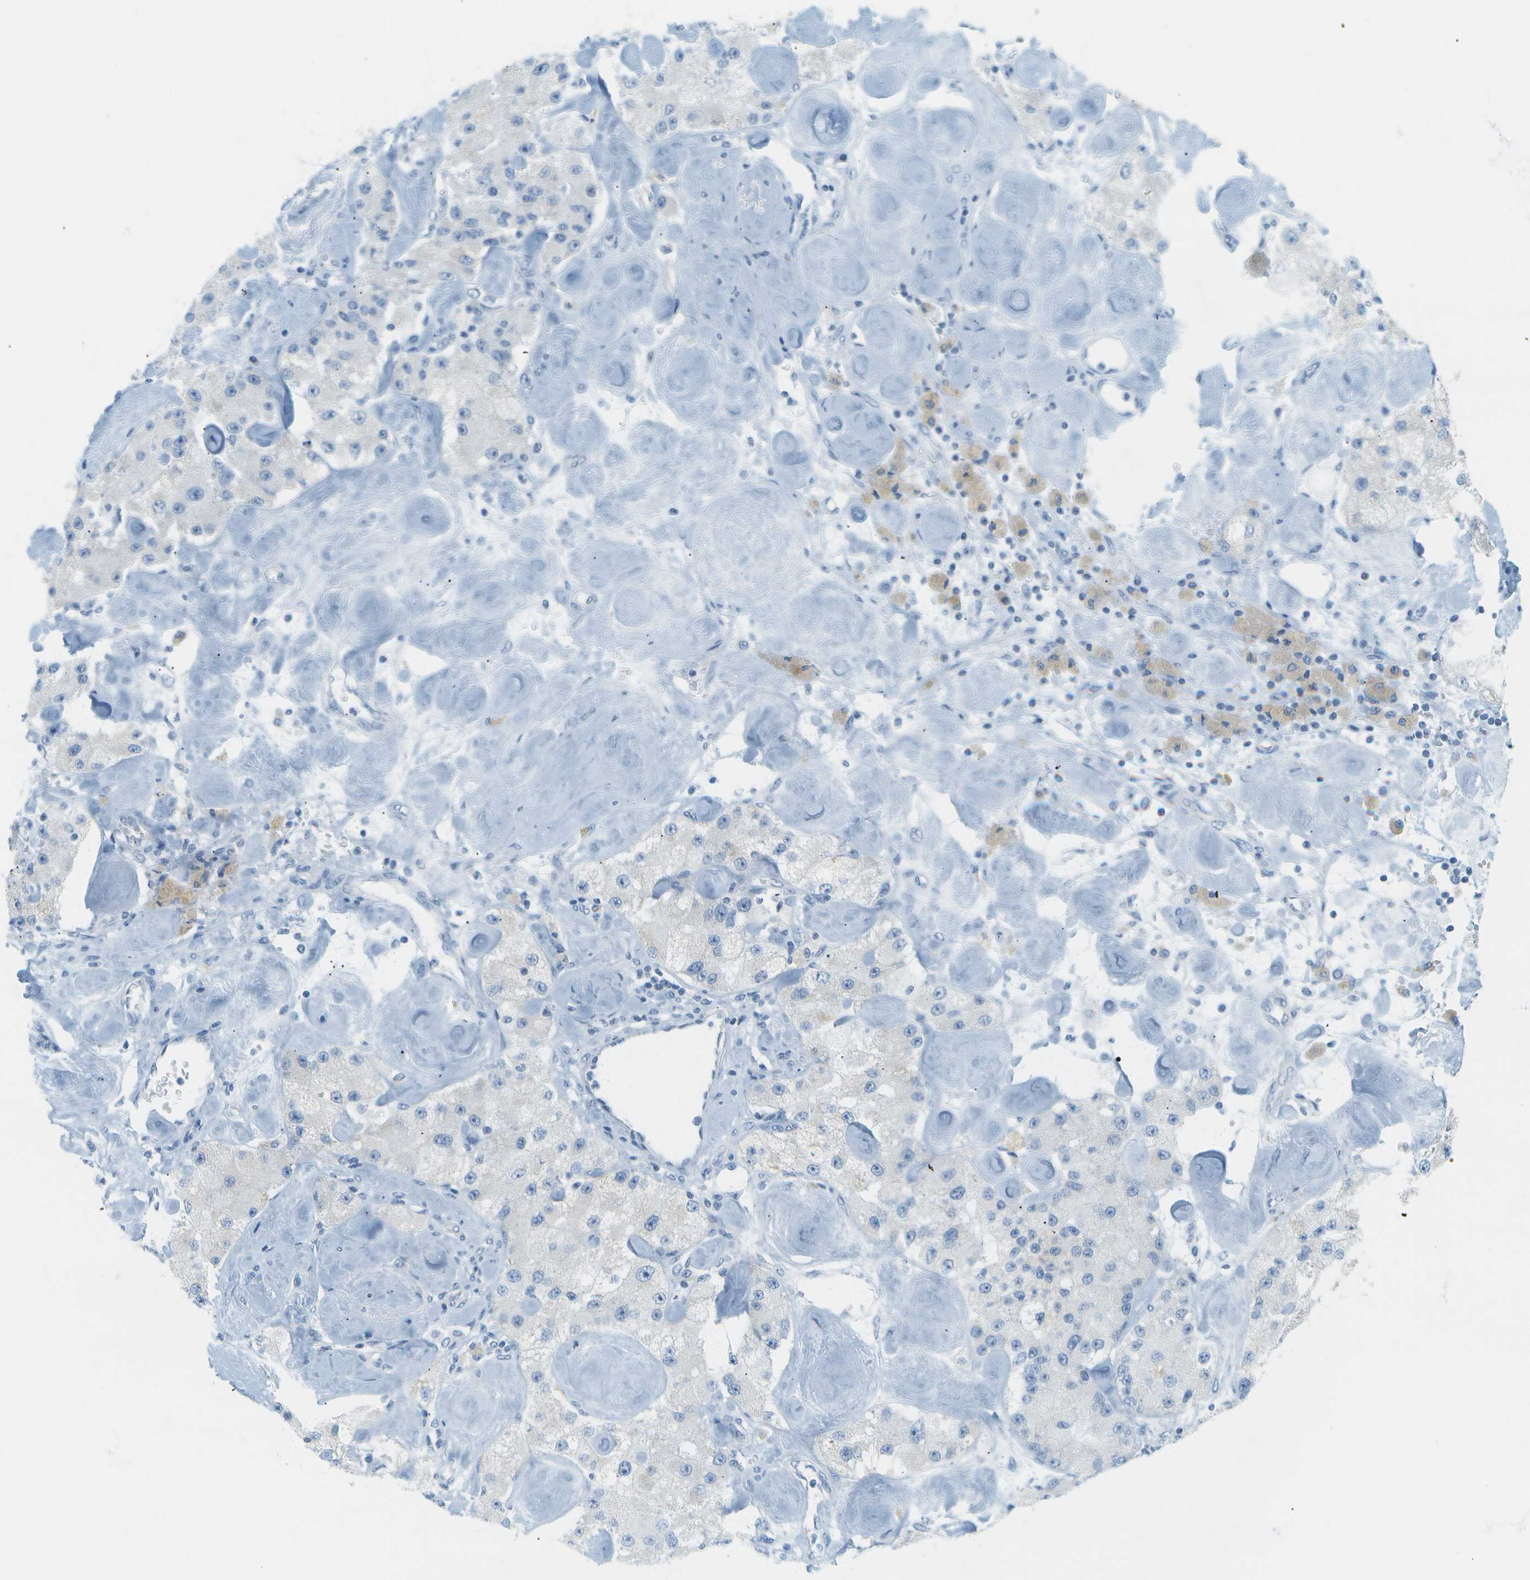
{"staining": {"intensity": "negative", "quantity": "none", "location": "none"}, "tissue": "carcinoid", "cell_type": "Tumor cells", "image_type": "cancer", "snomed": [{"axis": "morphology", "description": "Carcinoid, malignant, NOS"}, {"axis": "topography", "description": "Pancreas"}], "caption": "Carcinoid was stained to show a protein in brown. There is no significant expression in tumor cells. (Brightfield microscopy of DAB (3,3'-diaminobenzidine) IHC at high magnification).", "gene": "SMYD5", "patient": {"sex": "male", "age": 41}}